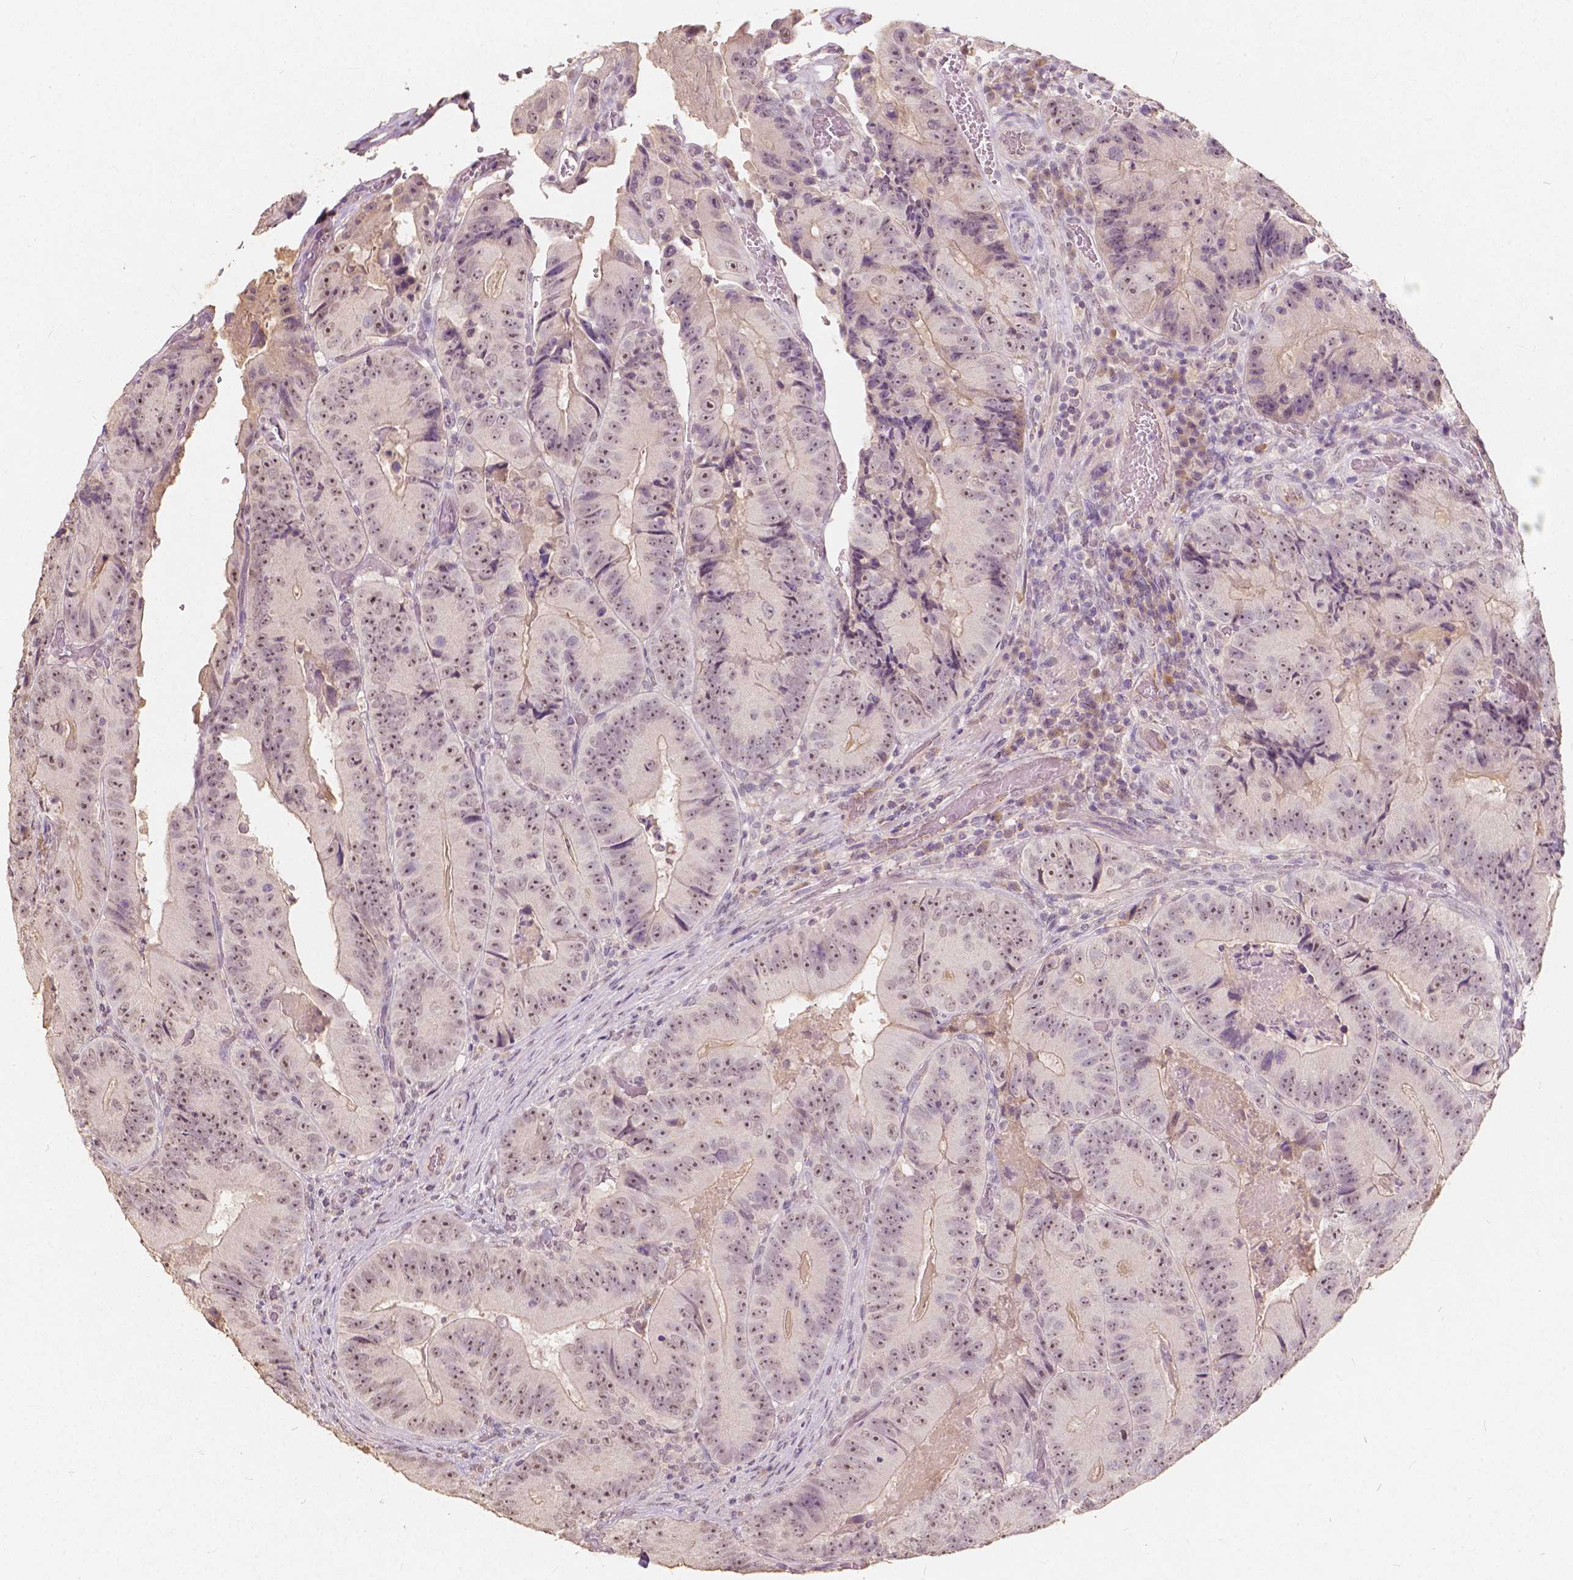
{"staining": {"intensity": "moderate", "quantity": ">75%", "location": "nuclear"}, "tissue": "colorectal cancer", "cell_type": "Tumor cells", "image_type": "cancer", "snomed": [{"axis": "morphology", "description": "Adenocarcinoma, NOS"}, {"axis": "topography", "description": "Colon"}], "caption": "Colorectal cancer (adenocarcinoma) stained for a protein demonstrates moderate nuclear positivity in tumor cells.", "gene": "SOX15", "patient": {"sex": "female", "age": 86}}